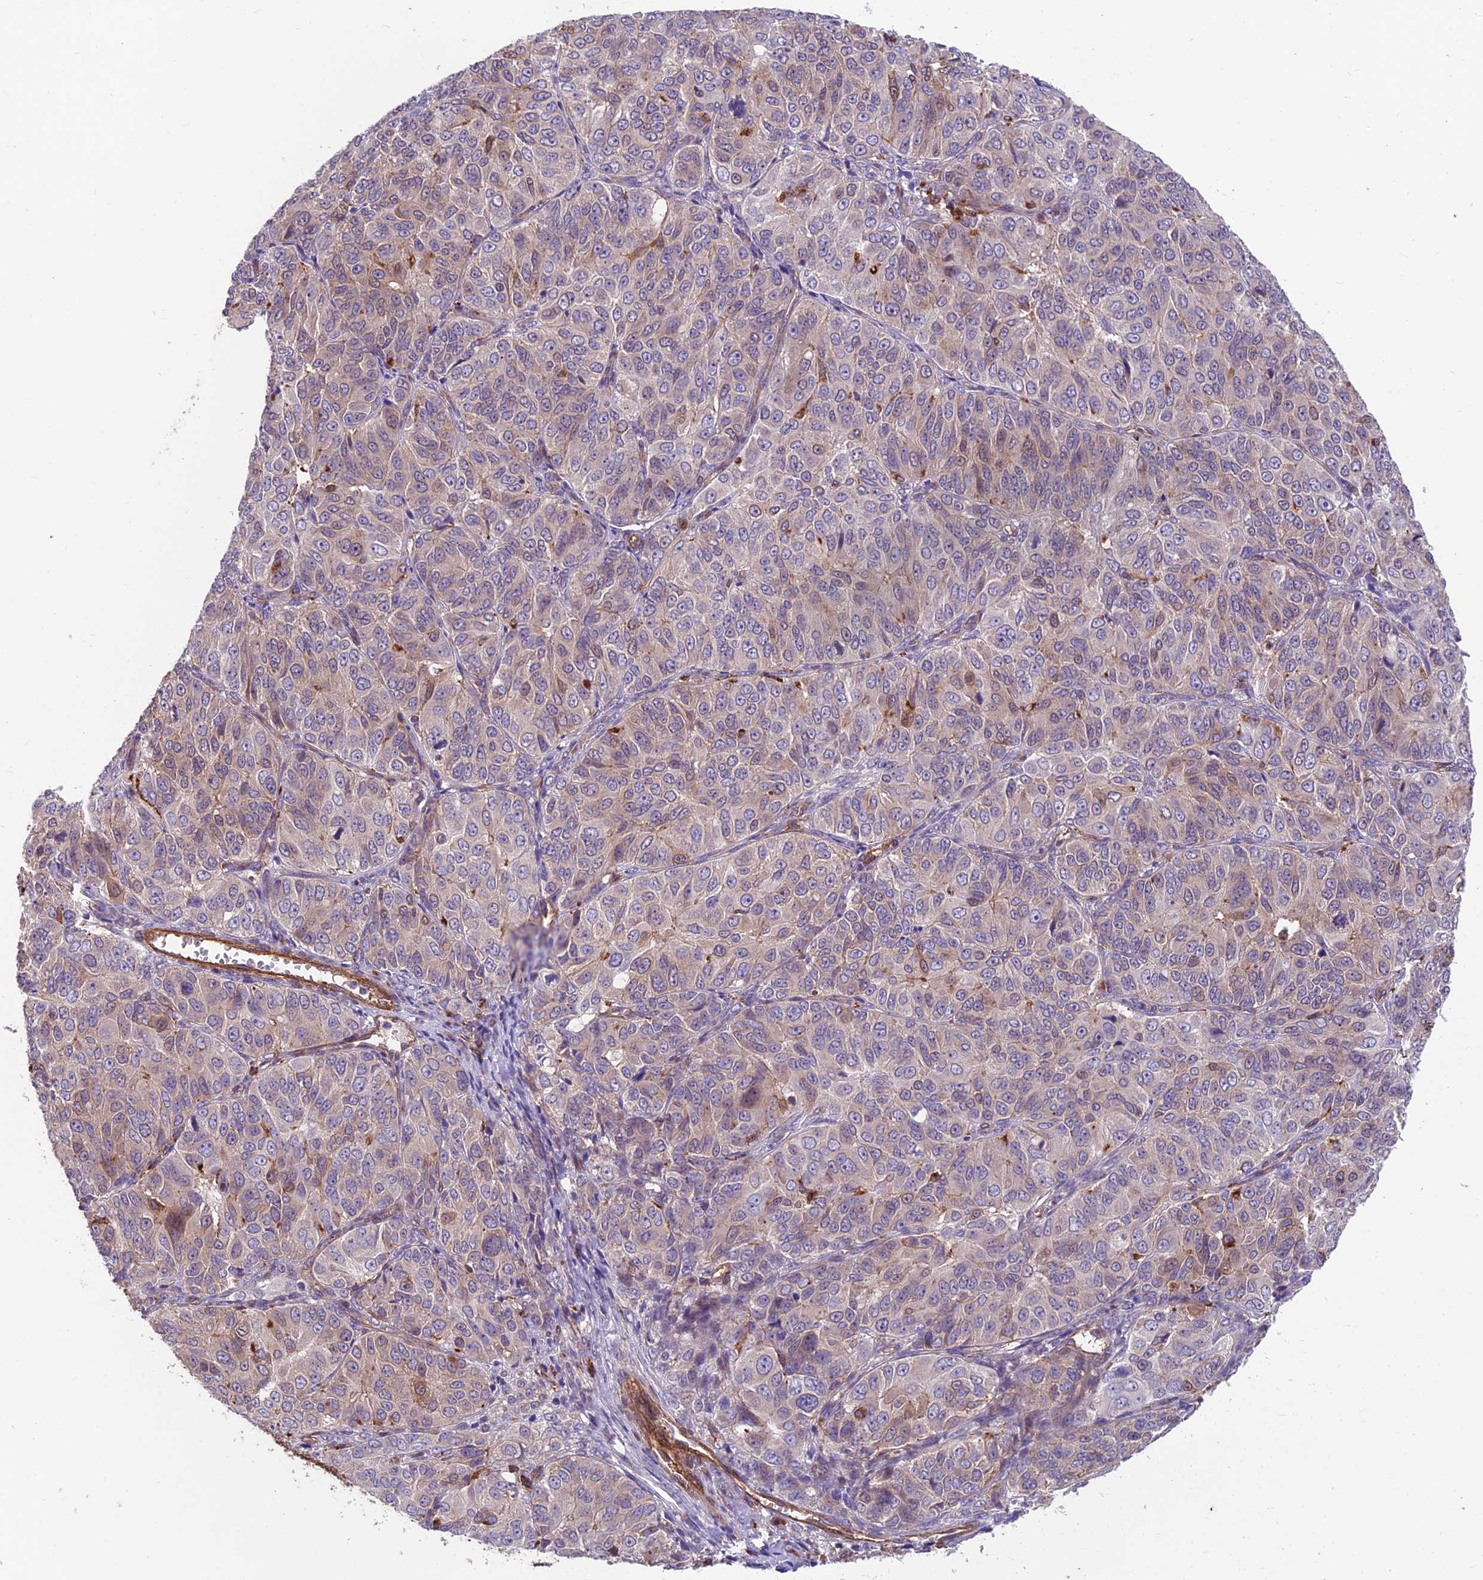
{"staining": {"intensity": "weak", "quantity": "<25%", "location": "cytoplasmic/membranous"}, "tissue": "ovarian cancer", "cell_type": "Tumor cells", "image_type": "cancer", "snomed": [{"axis": "morphology", "description": "Carcinoma, endometroid"}, {"axis": "topography", "description": "Ovary"}], "caption": "Tumor cells are negative for brown protein staining in ovarian endometroid carcinoma.", "gene": "RTN4RL1", "patient": {"sex": "female", "age": 51}}